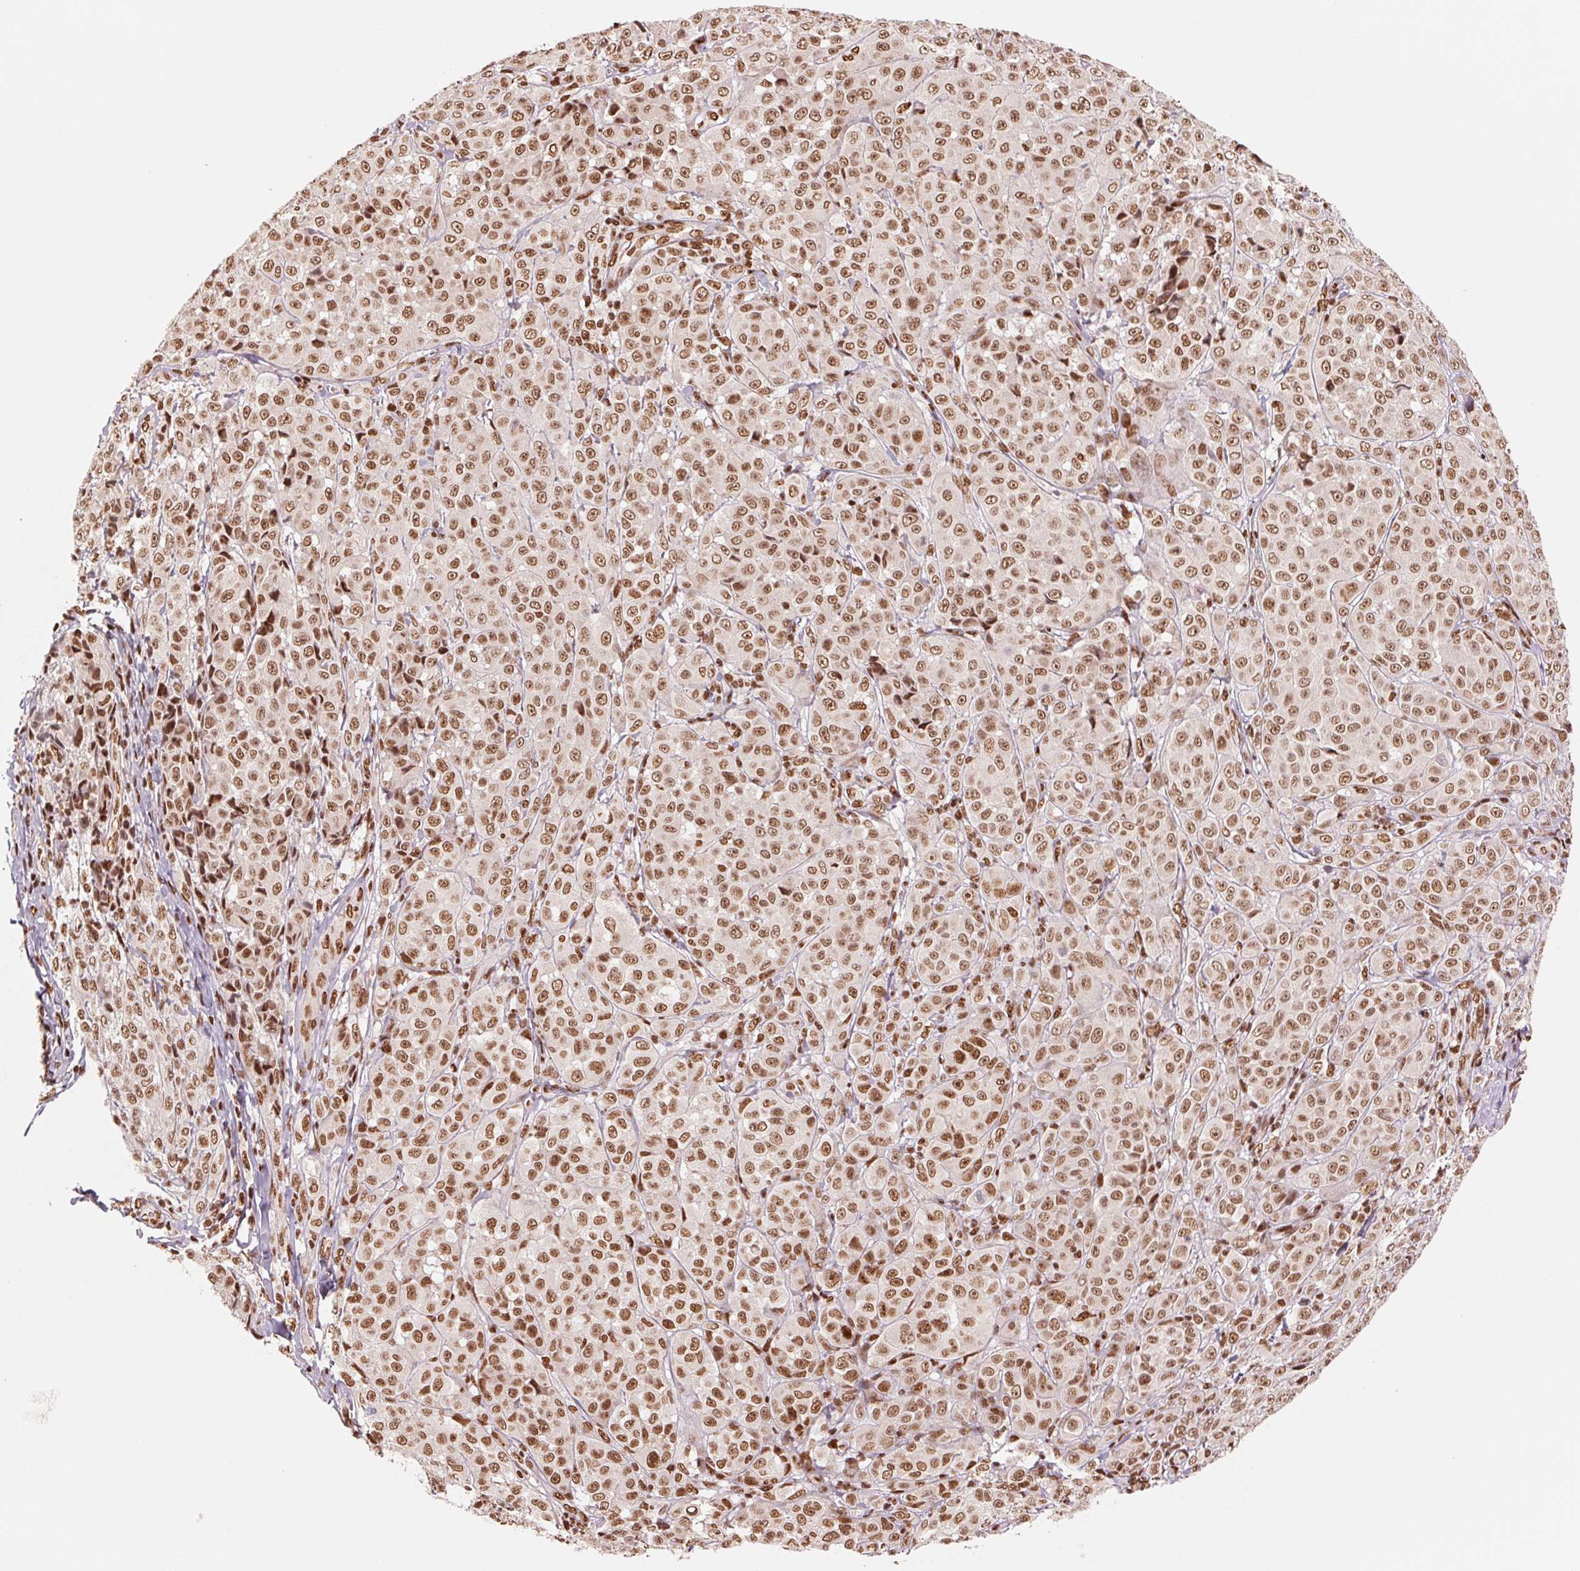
{"staining": {"intensity": "moderate", "quantity": ">75%", "location": "nuclear"}, "tissue": "melanoma", "cell_type": "Tumor cells", "image_type": "cancer", "snomed": [{"axis": "morphology", "description": "Malignant melanoma, NOS"}, {"axis": "topography", "description": "Skin"}], "caption": "A brown stain labels moderate nuclear expression of a protein in human malignant melanoma tumor cells.", "gene": "TTLL9", "patient": {"sex": "male", "age": 89}}